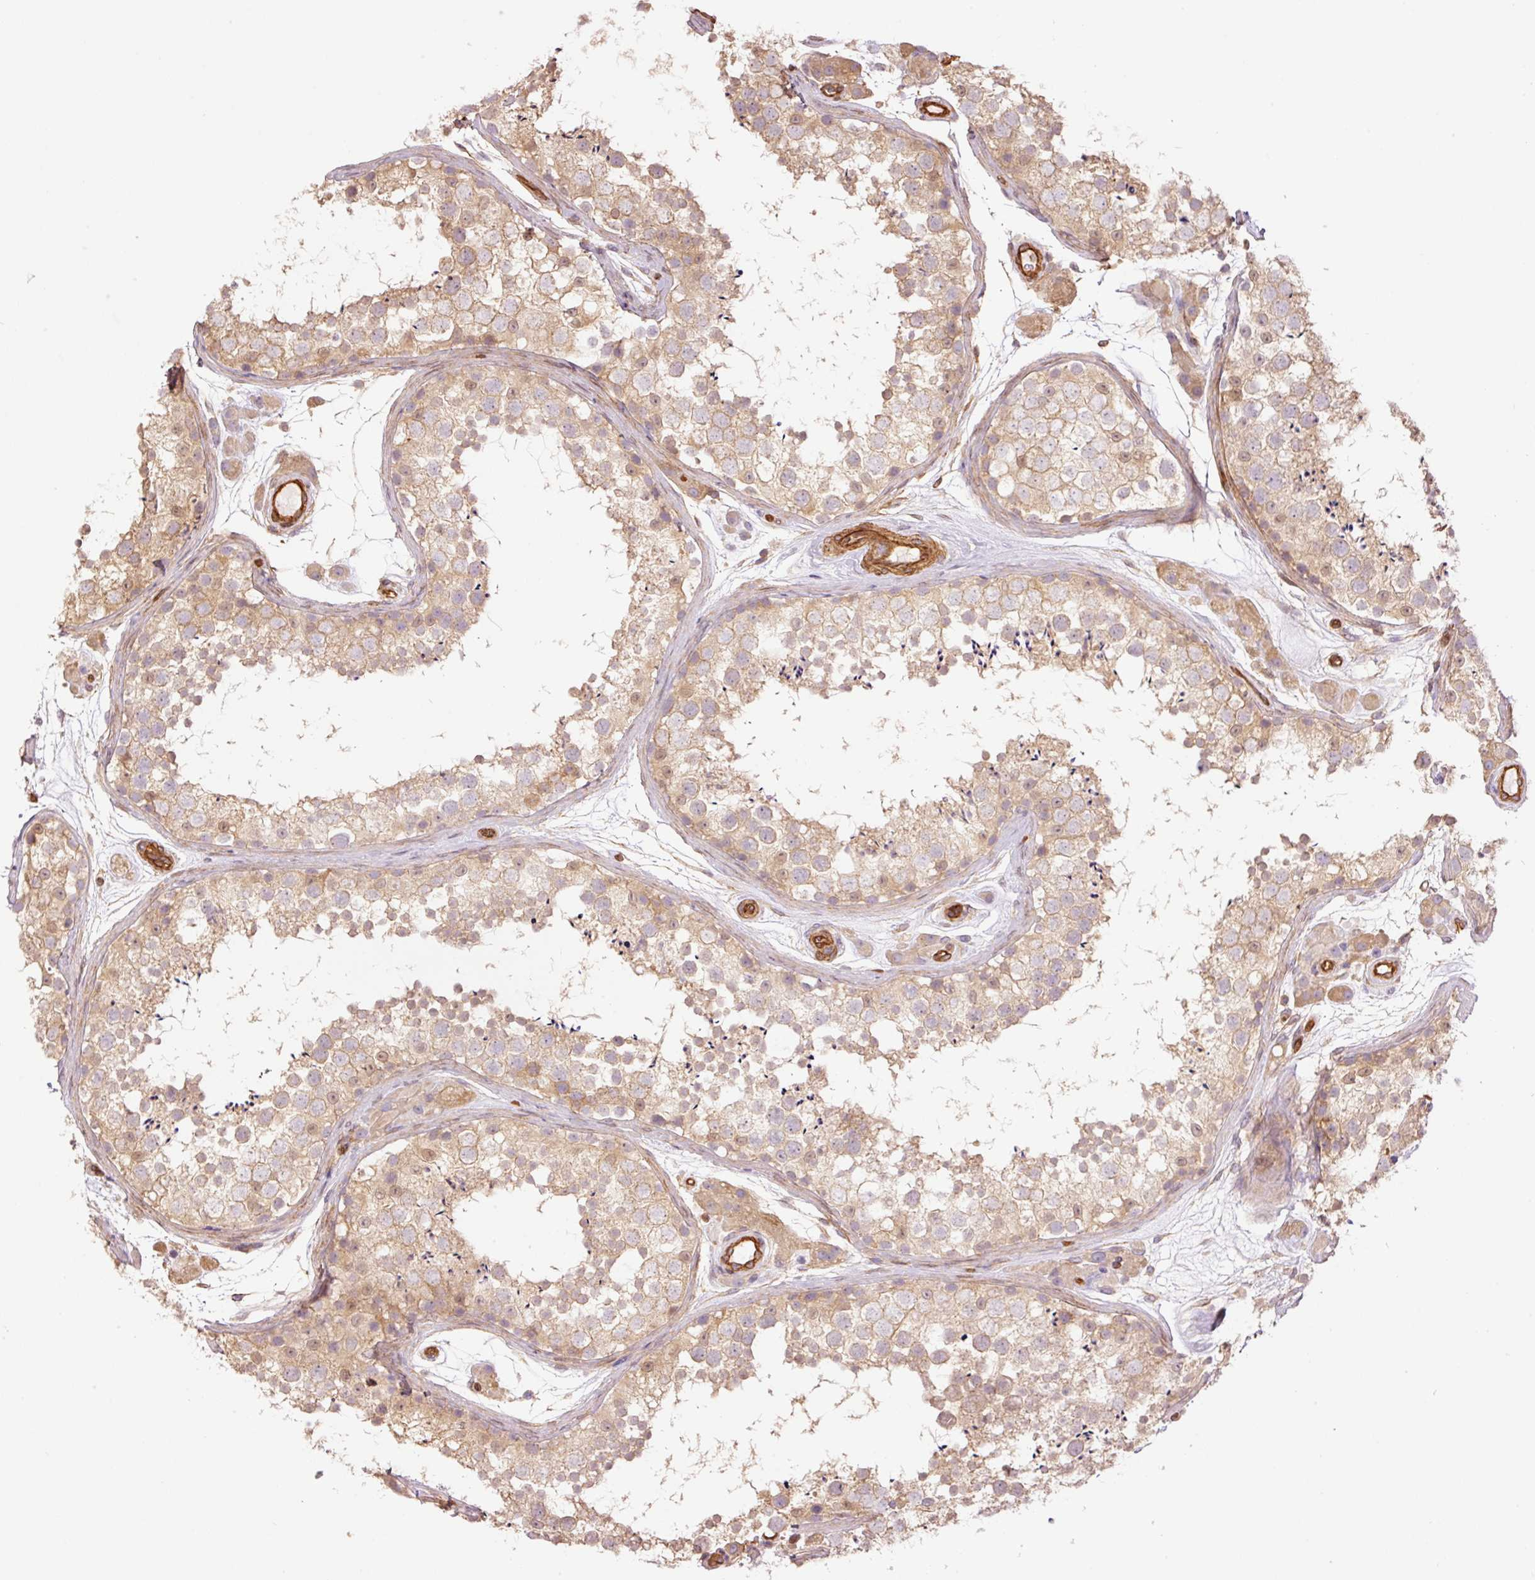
{"staining": {"intensity": "moderate", "quantity": ">75%", "location": "cytoplasmic/membranous"}, "tissue": "testis", "cell_type": "Cells in seminiferous ducts", "image_type": "normal", "snomed": [{"axis": "morphology", "description": "Normal tissue, NOS"}, {"axis": "topography", "description": "Testis"}], "caption": "Immunohistochemistry histopathology image of normal human testis stained for a protein (brown), which shows medium levels of moderate cytoplasmic/membranous positivity in about >75% of cells in seminiferous ducts.", "gene": "PPP1R1B", "patient": {"sex": "male", "age": 41}}